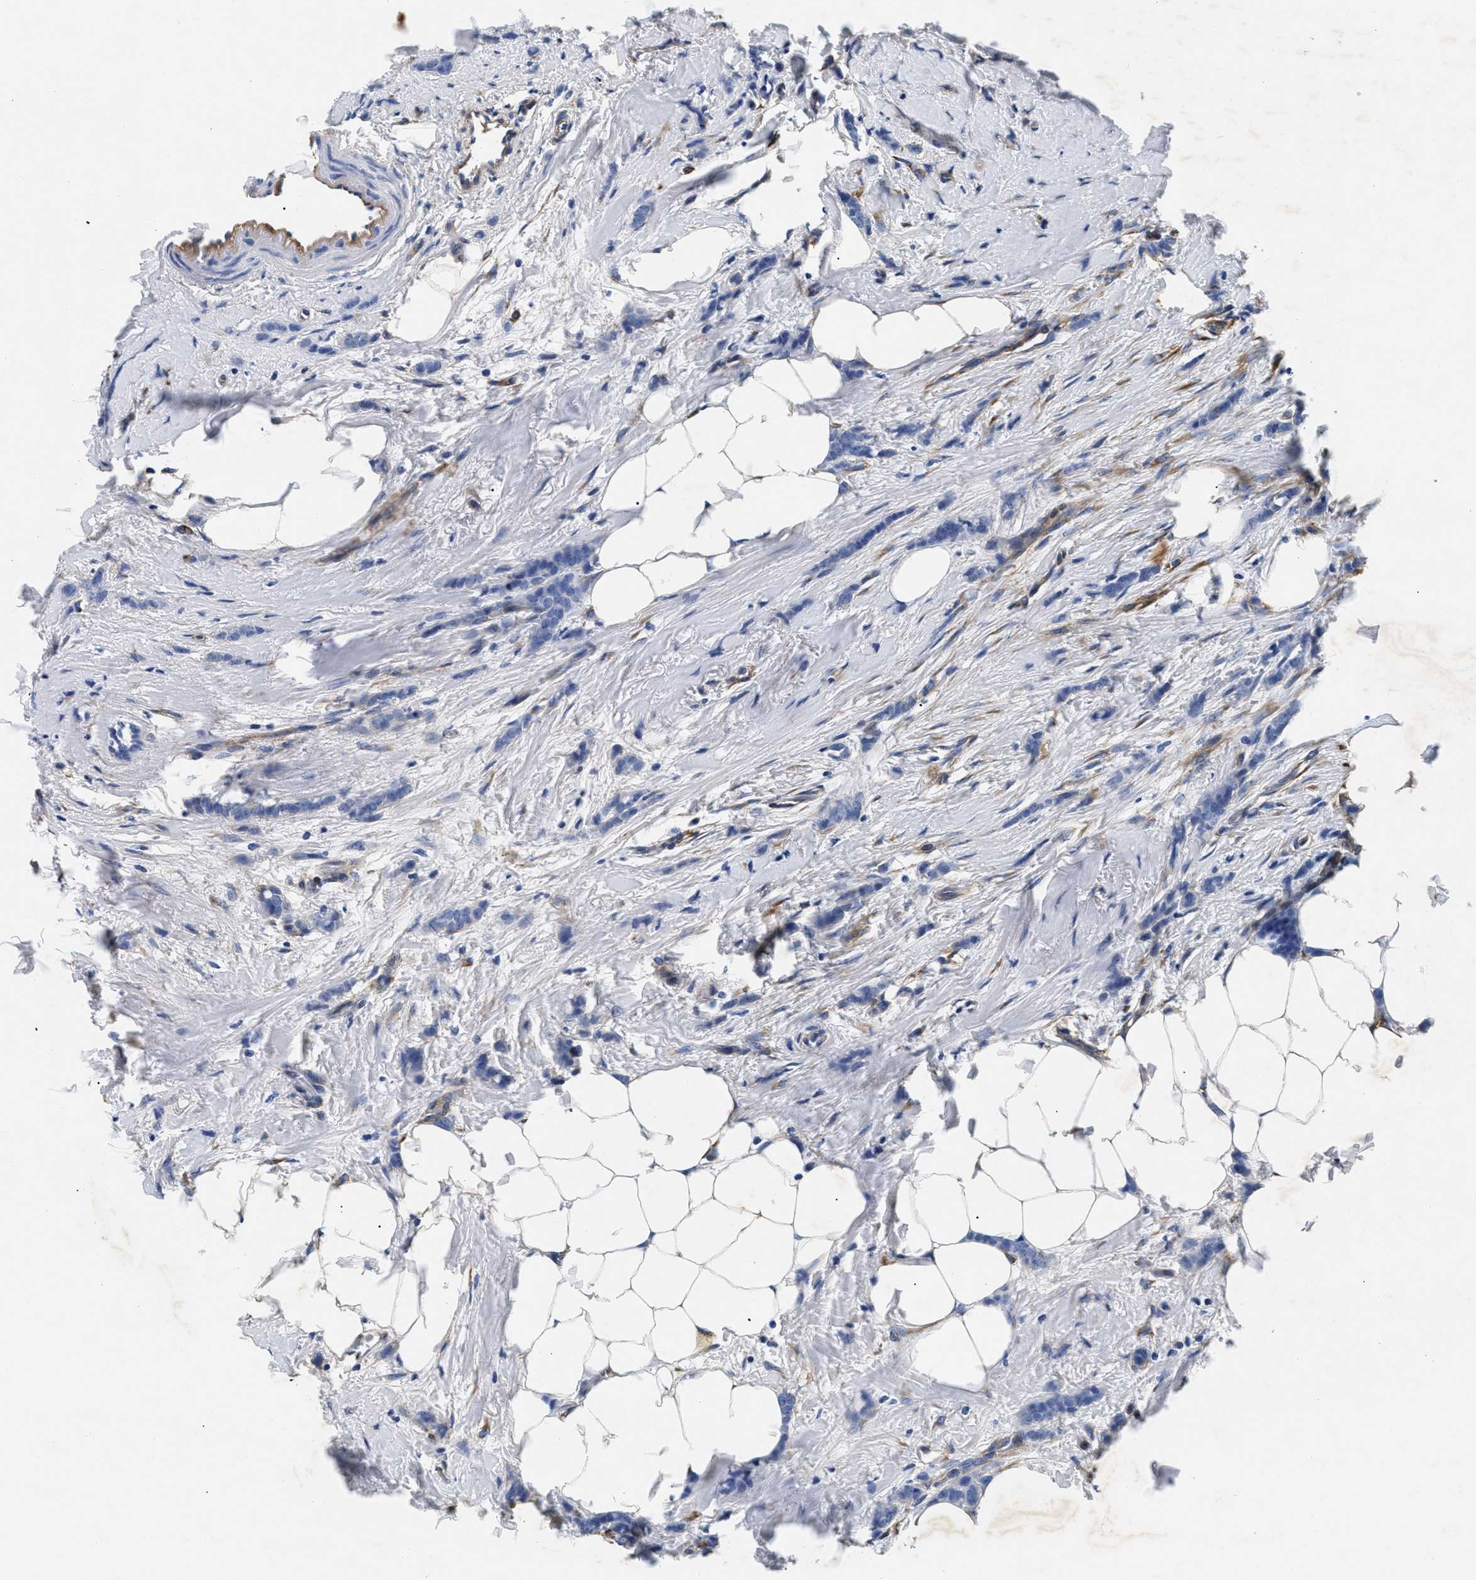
{"staining": {"intensity": "negative", "quantity": "none", "location": "none"}, "tissue": "breast cancer", "cell_type": "Tumor cells", "image_type": "cancer", "snomed": [{"axis": "morphology", "description": "Lobular carcinoma, in situ"}, {"axis": "morphology", "description": "Lobular carcinoma"}, {"axis": "topography", "description": "Breast"}], "caption": "The immunohistochemistry histopathology image has no significant staining in tumor cells of lobular carcinoma (breast) tissue.", "gene": "LAMA3", "patient": {"sex": "female", "age": 41}}